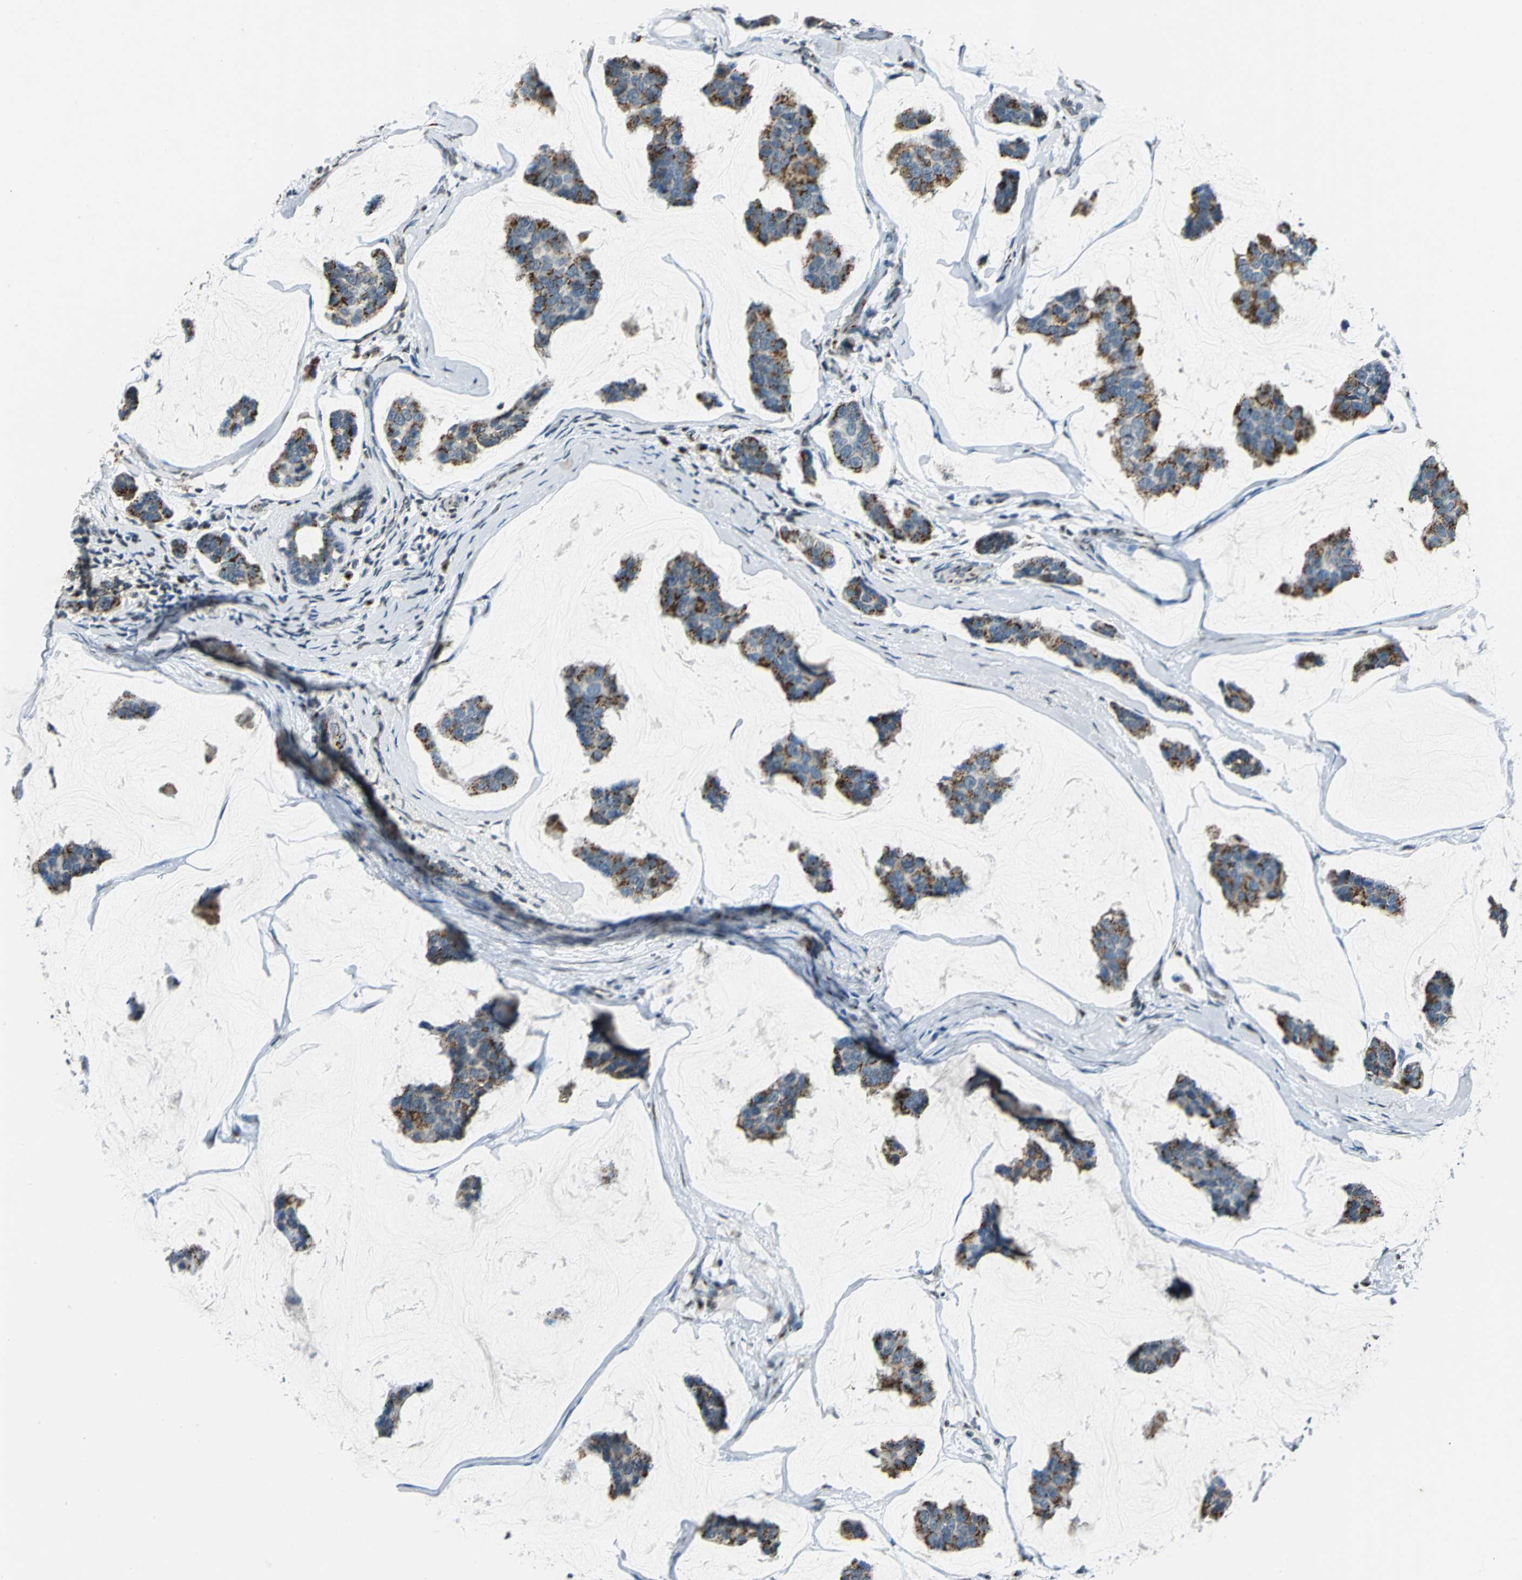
{"staining": {"intensity": "moderate", "quantity": ">75%", "location": "cytoplasmic/membranous"}, "tissue": "breast cancer", "cell_type": "Tumor cells", "image_type": "cancer", "snomed": [{"axis": "morphology", "description": "Normal tissue, NOS"}, {"axis": "morphology", "description": "Duct carcinoma"}, {"axis": "topography", "description": "Breast"}], "caption": "Protein expression by immunohistochemistry reveals moderate cytoplasmic/membranous staining in about >75% of tumor cells in breast cancer.", "gene": "TMEM115", "patient": {"sex": "female", "age": 50}}